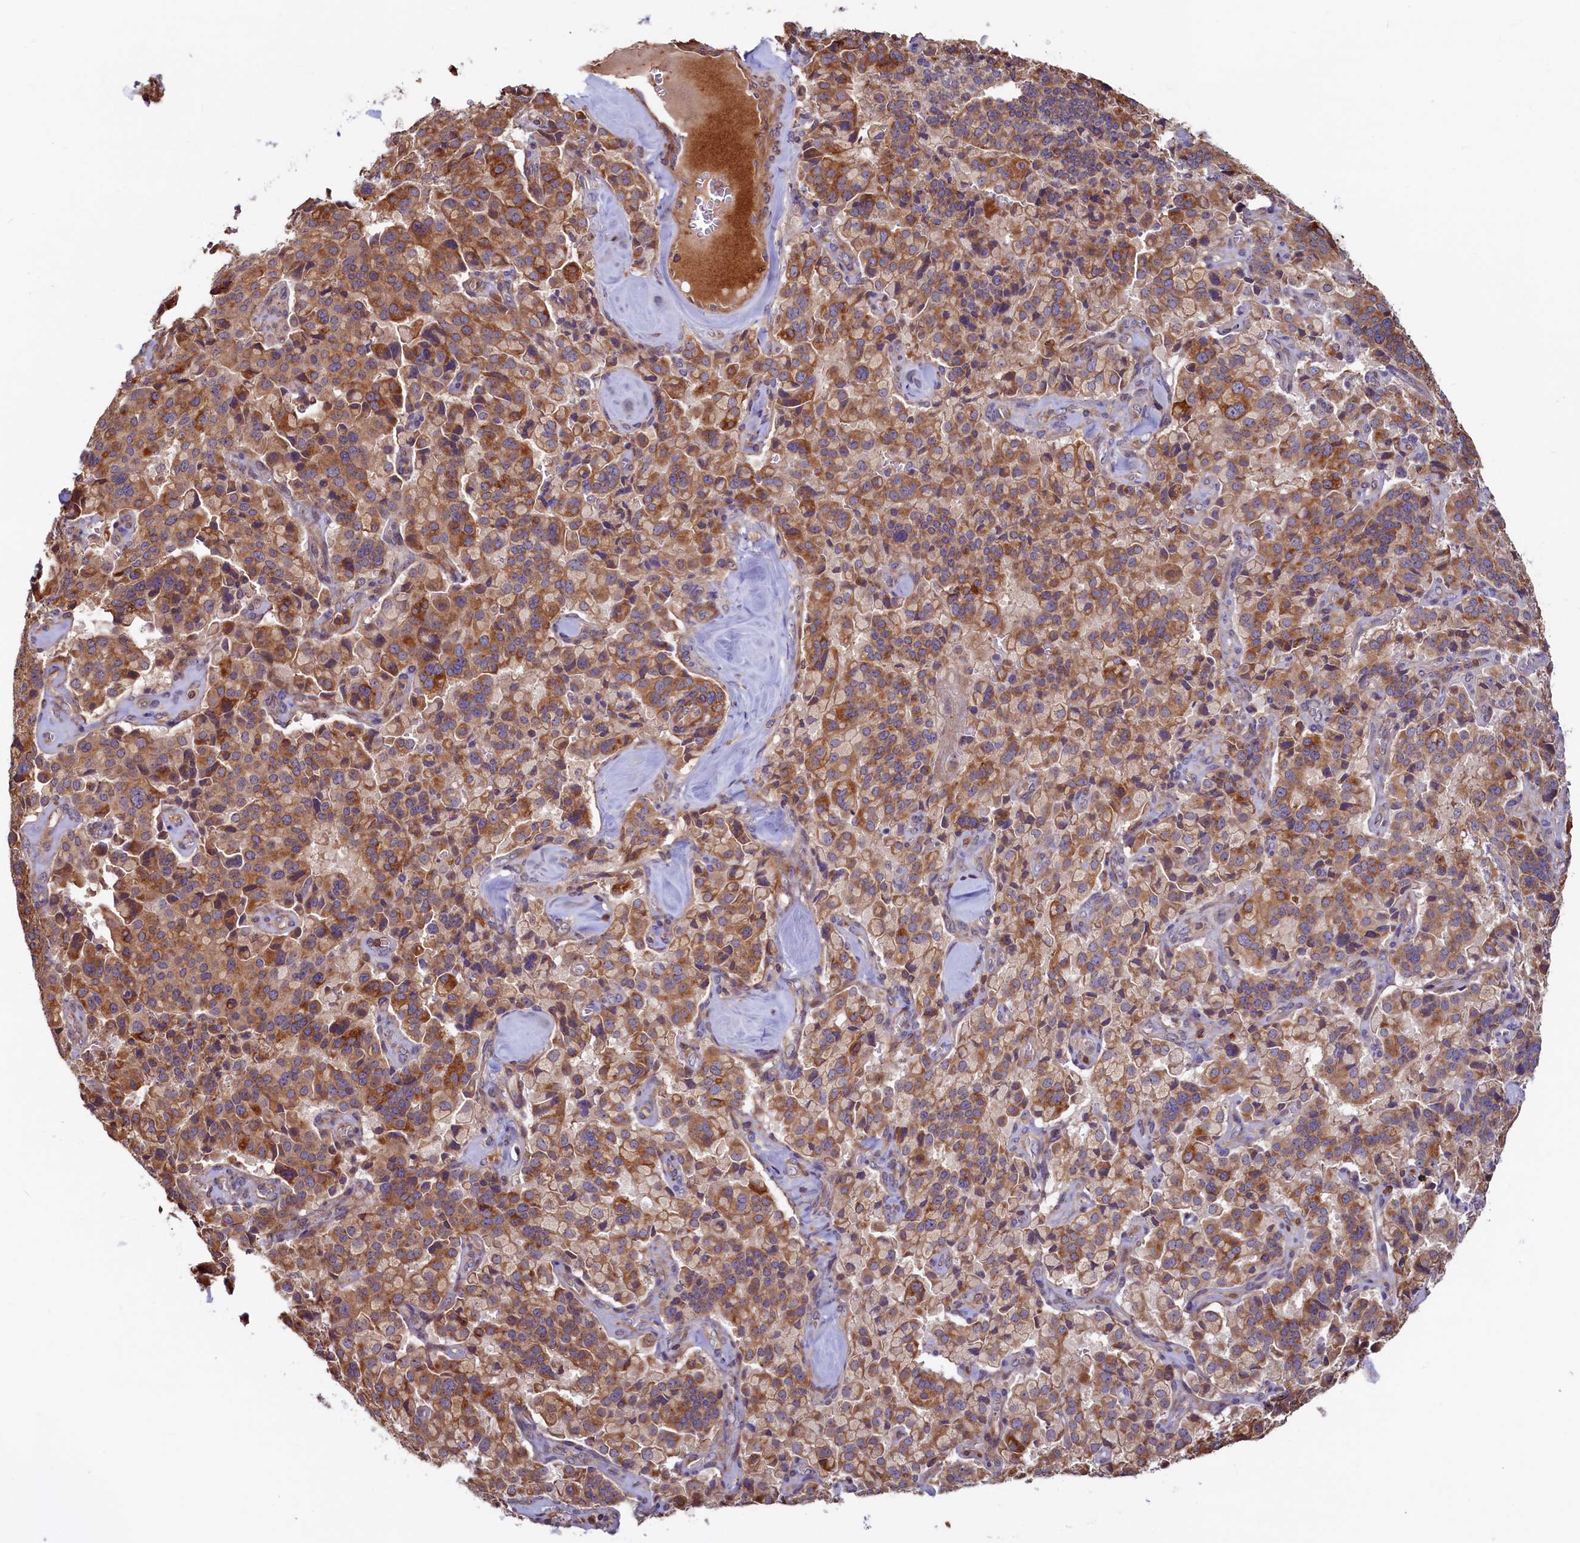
{"staining": {"intensity": "moderate", "quantity": ">75%", "location": "cytoplasmic/membranous"}, "tissue": "pancreatic cancer", "cell_type": "Tumor cells", "image_type": "cancer", "snomed": [{"axis": "morphology", "description": "Adenocarcinoma, NOS"}, {"axis": "topography", "description": "Pancreas"}], "caption": "Protein staining by IHC exhibits moderate cytoplasmic/membranous positivity in approximately >75% of tumor cells in pancreatic cancer (adenocarcinoma).", "gene": "DUOXA1", "patient": {"sex": "male", "age": 65}}